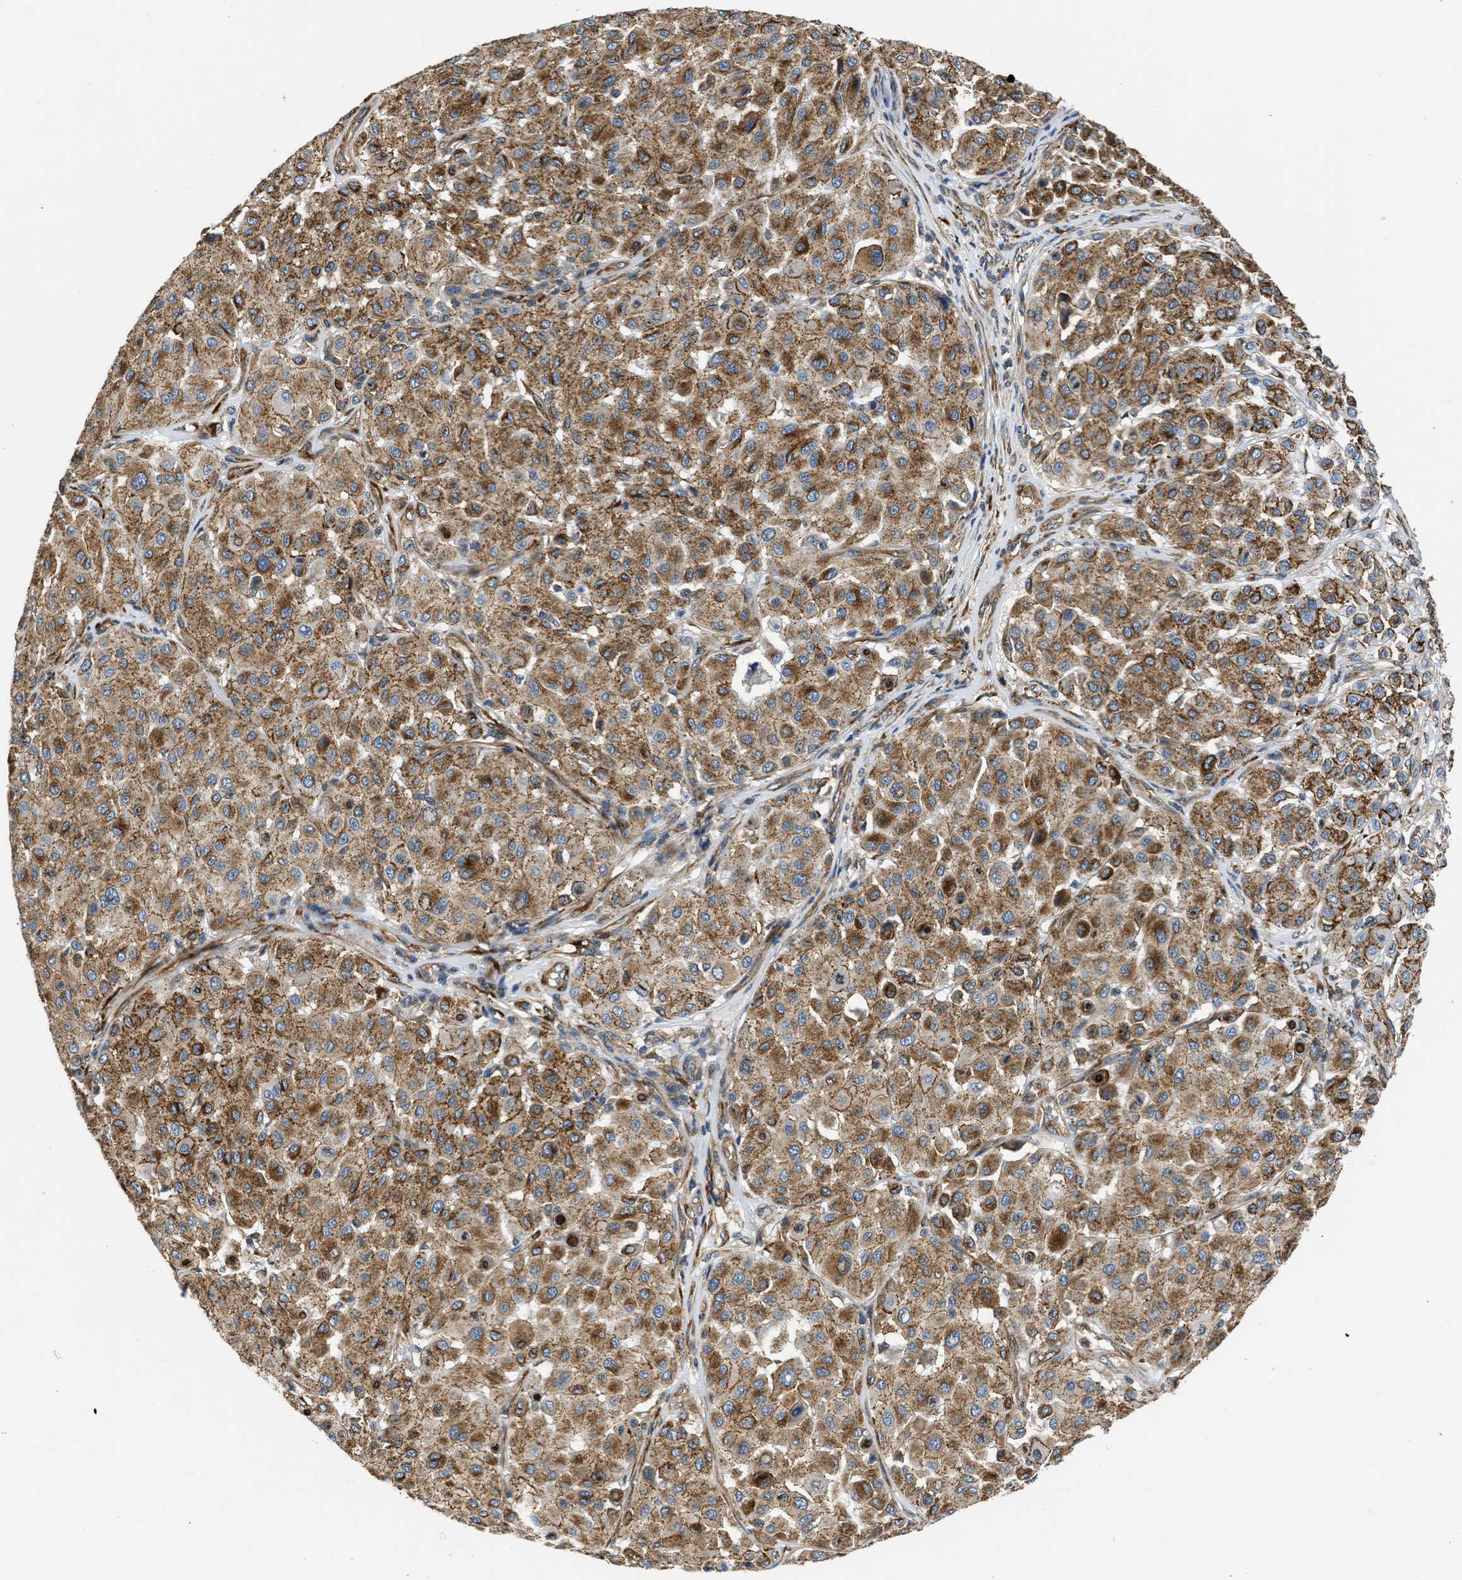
{"staining": {"intensity": "moderate", "quantity": ">75%", "location": "cytoplasmic/membranous"}, "tissue": "melanoma", "cell_type": "Tumor cells", "image_type": "cancer", "snomed": [{"axis": "morphology", "description": "Malignant melanoma, Metastatic site"}, {"axis": "topography", "description": "Soft tissue"}], "caption": "Tumor cells exhibit medium levels of moderate cytoplasmic/membranous staining in approximately >75% of cells in human melanoma. The staining is performed using DAB (3,3'-diaminobenzidine) brown chromogen to label protein expression. The nuclei are counter-stained blue using hematoxylin.", "gene": "SEPTIN2", "patient": {"sex": "male", "age": 41}}